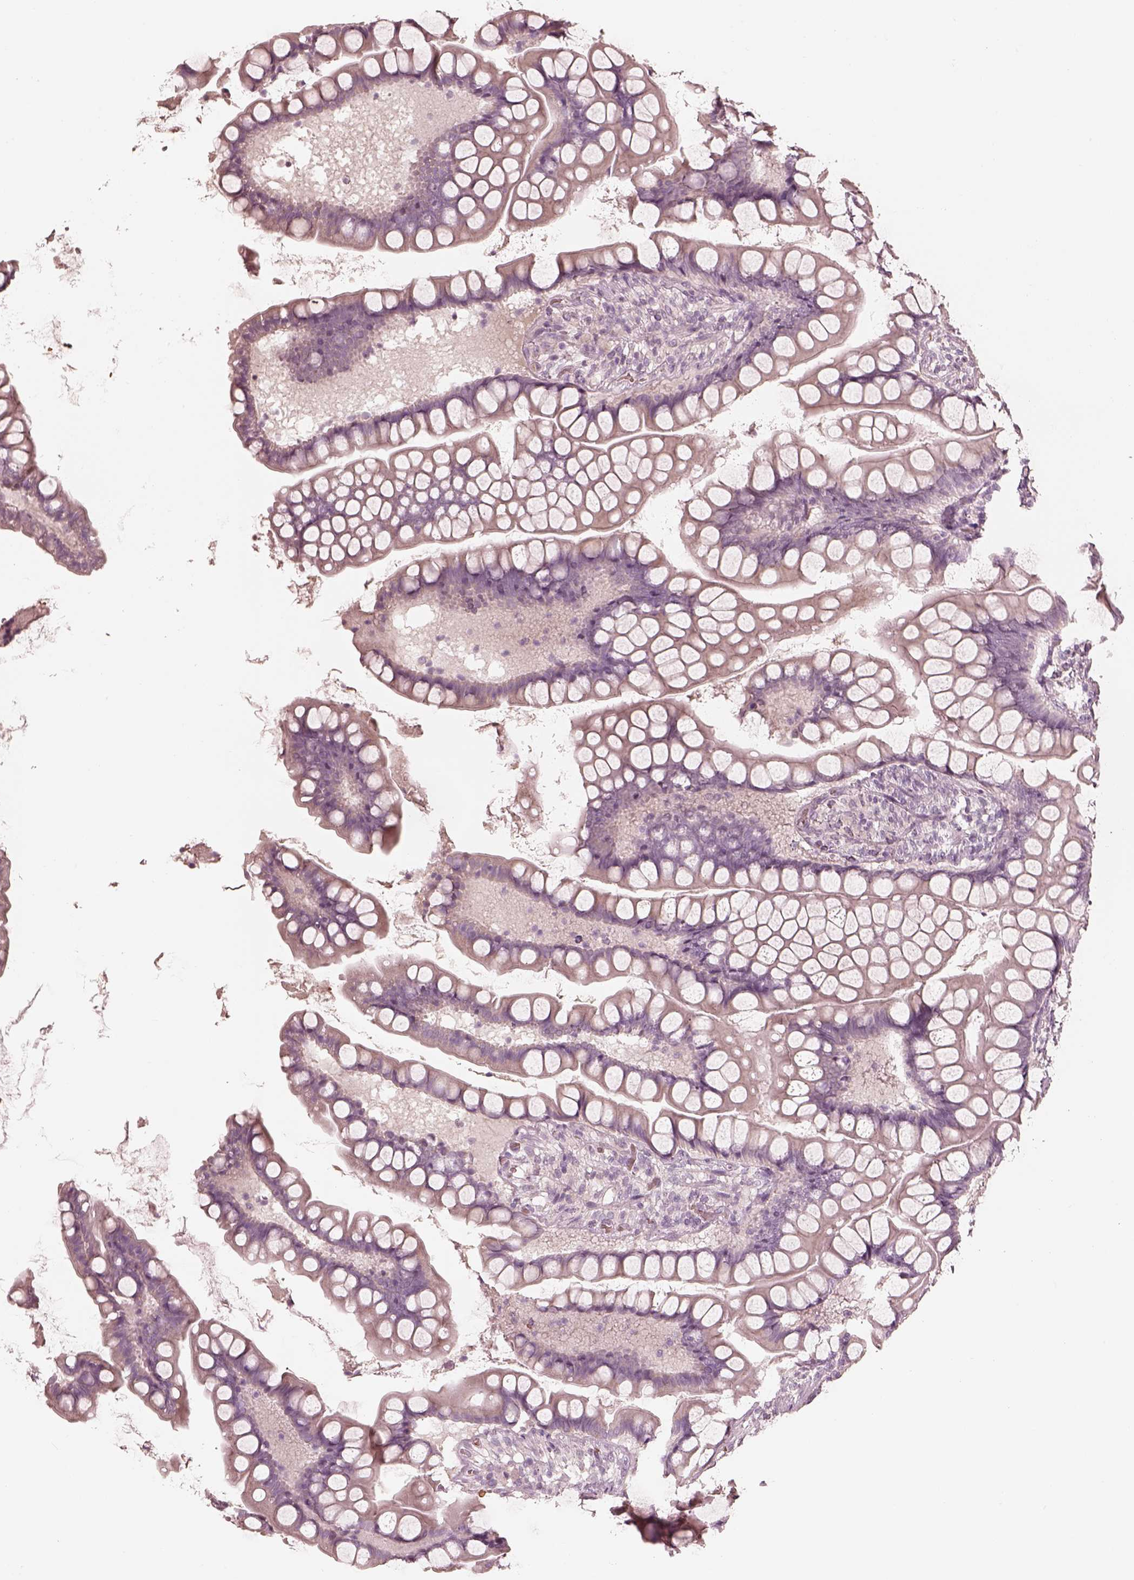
{"staining": {"intensity": "weak", "quantity": "25%-75%", "location": "cytoplasmic/membranous"}, "tissue": "small intestine", "cell_type": "Glandular cells", "image_type": "normal", "snomed": [{"axis": "morphology", "description": "Normal tissue, NOS"}, {"axis": "topography", "description": "Small intestine"}], "caption": "The immunohistochemical stain highlights weak cytoplasmic/membranous expression in glandular cells of unremarkable small intestine. Using DAB (3,3'-diaminobenzidine) (brown) and hematoxylin (blue) stains, captured at high magnification using brightfield microscopy.", "gene": "ANKLE1", "patient": {"sex": "male", "age": 70}}